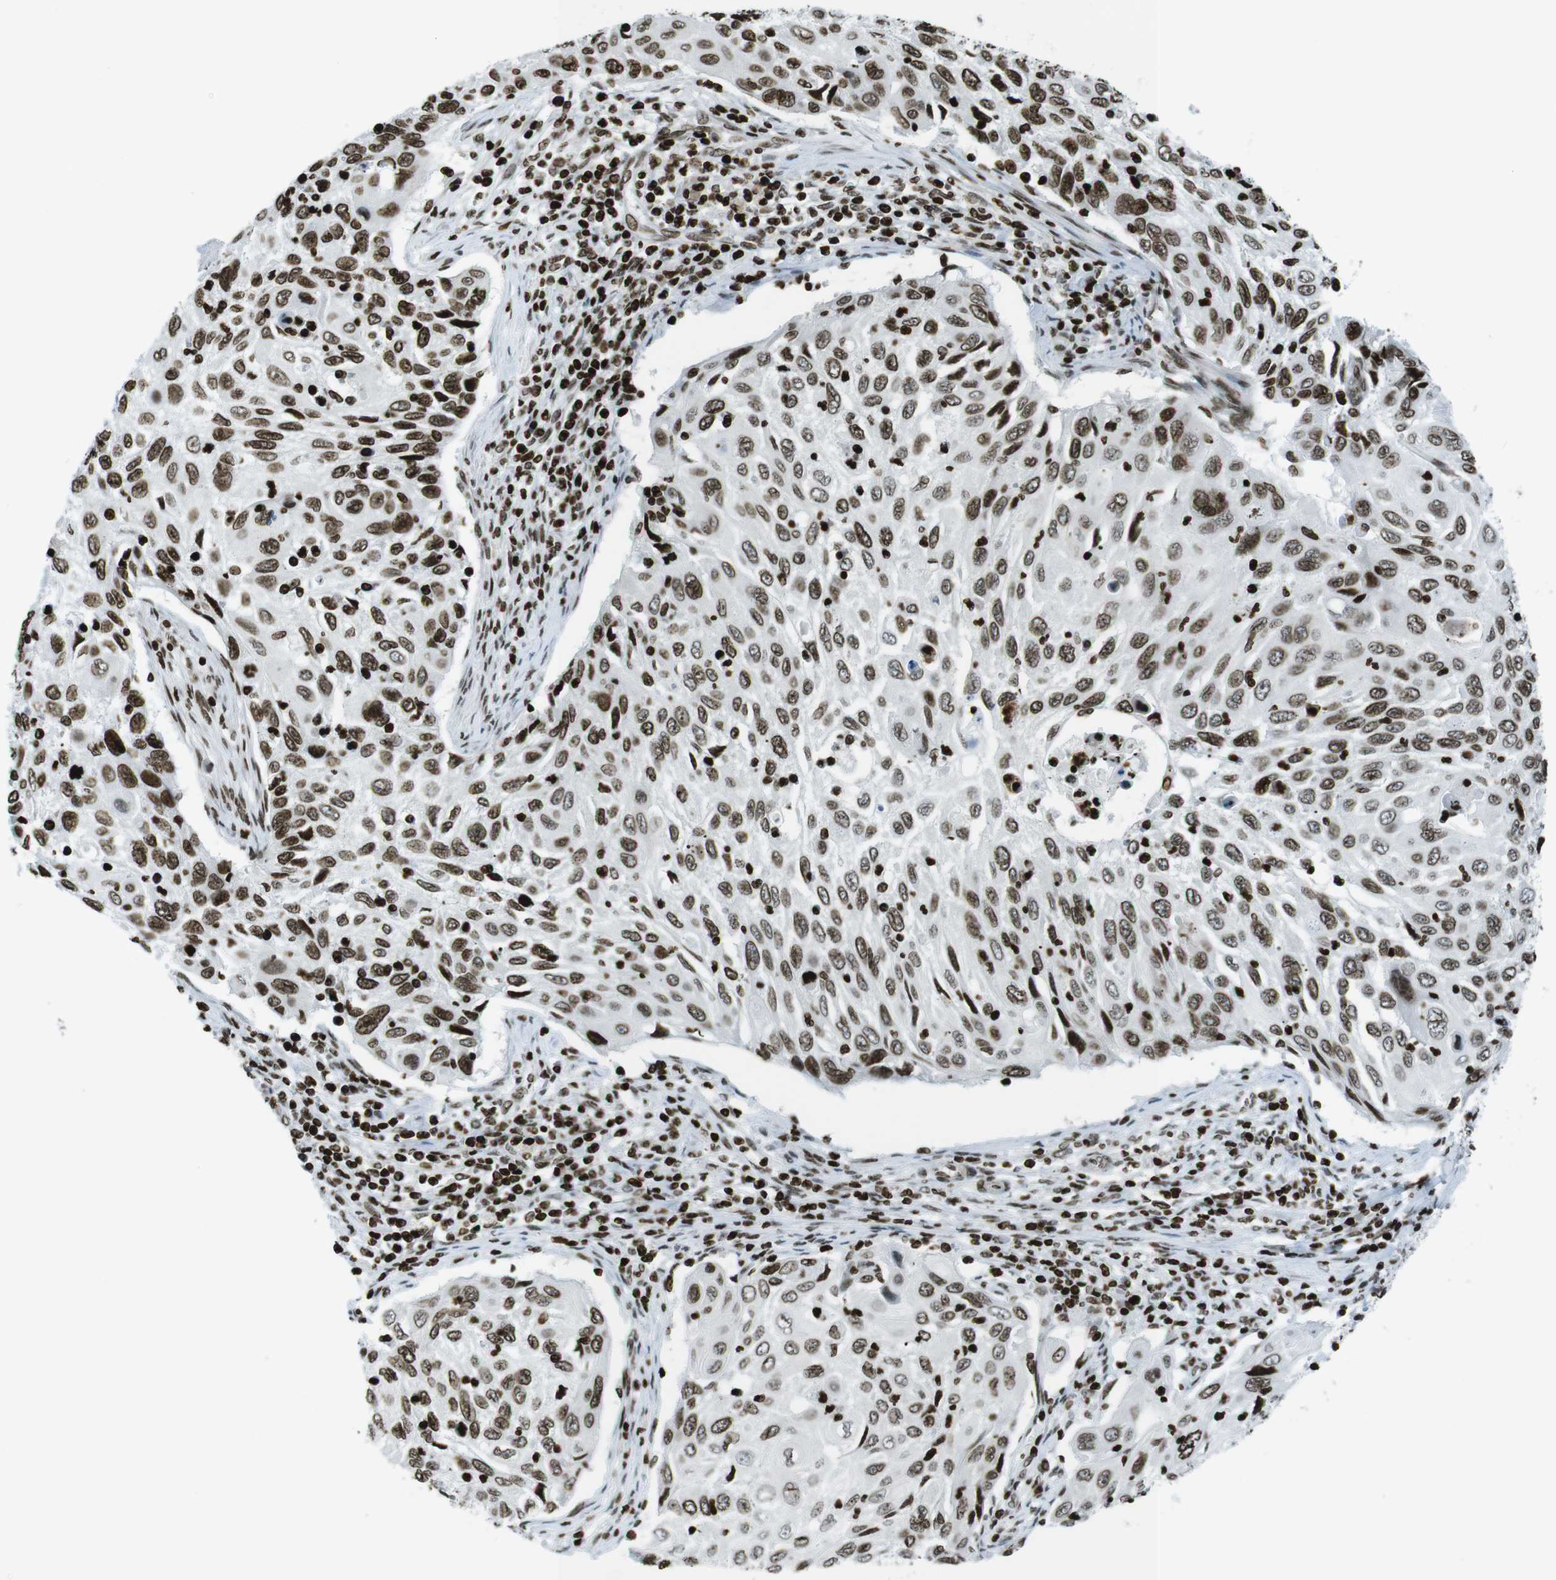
{"staining": {"intensity": "strong", "quantity": ">75%", "location": "nuclear"}, "tissue": "cervical cancer", "cell_type": "Tumor cells", "image_type": "cancer", "snomed": [{"axis": "morphology", "description": "Squamous cell carcinoma, NOS"}, {"axis": "topography", "description": "Cervix"}], "caption": "DAB (3,3'-diaminobenzidine) immunohistochemical staining of human squamous cell carcinoma (cervical) shows strong nuclear protein staining in about >75% of tumor cells. (DAB = brown stain, brightfield microscopy at high magnification).", "gene": "H2AC8", "patient": {"sex": "female", "age": 70}}